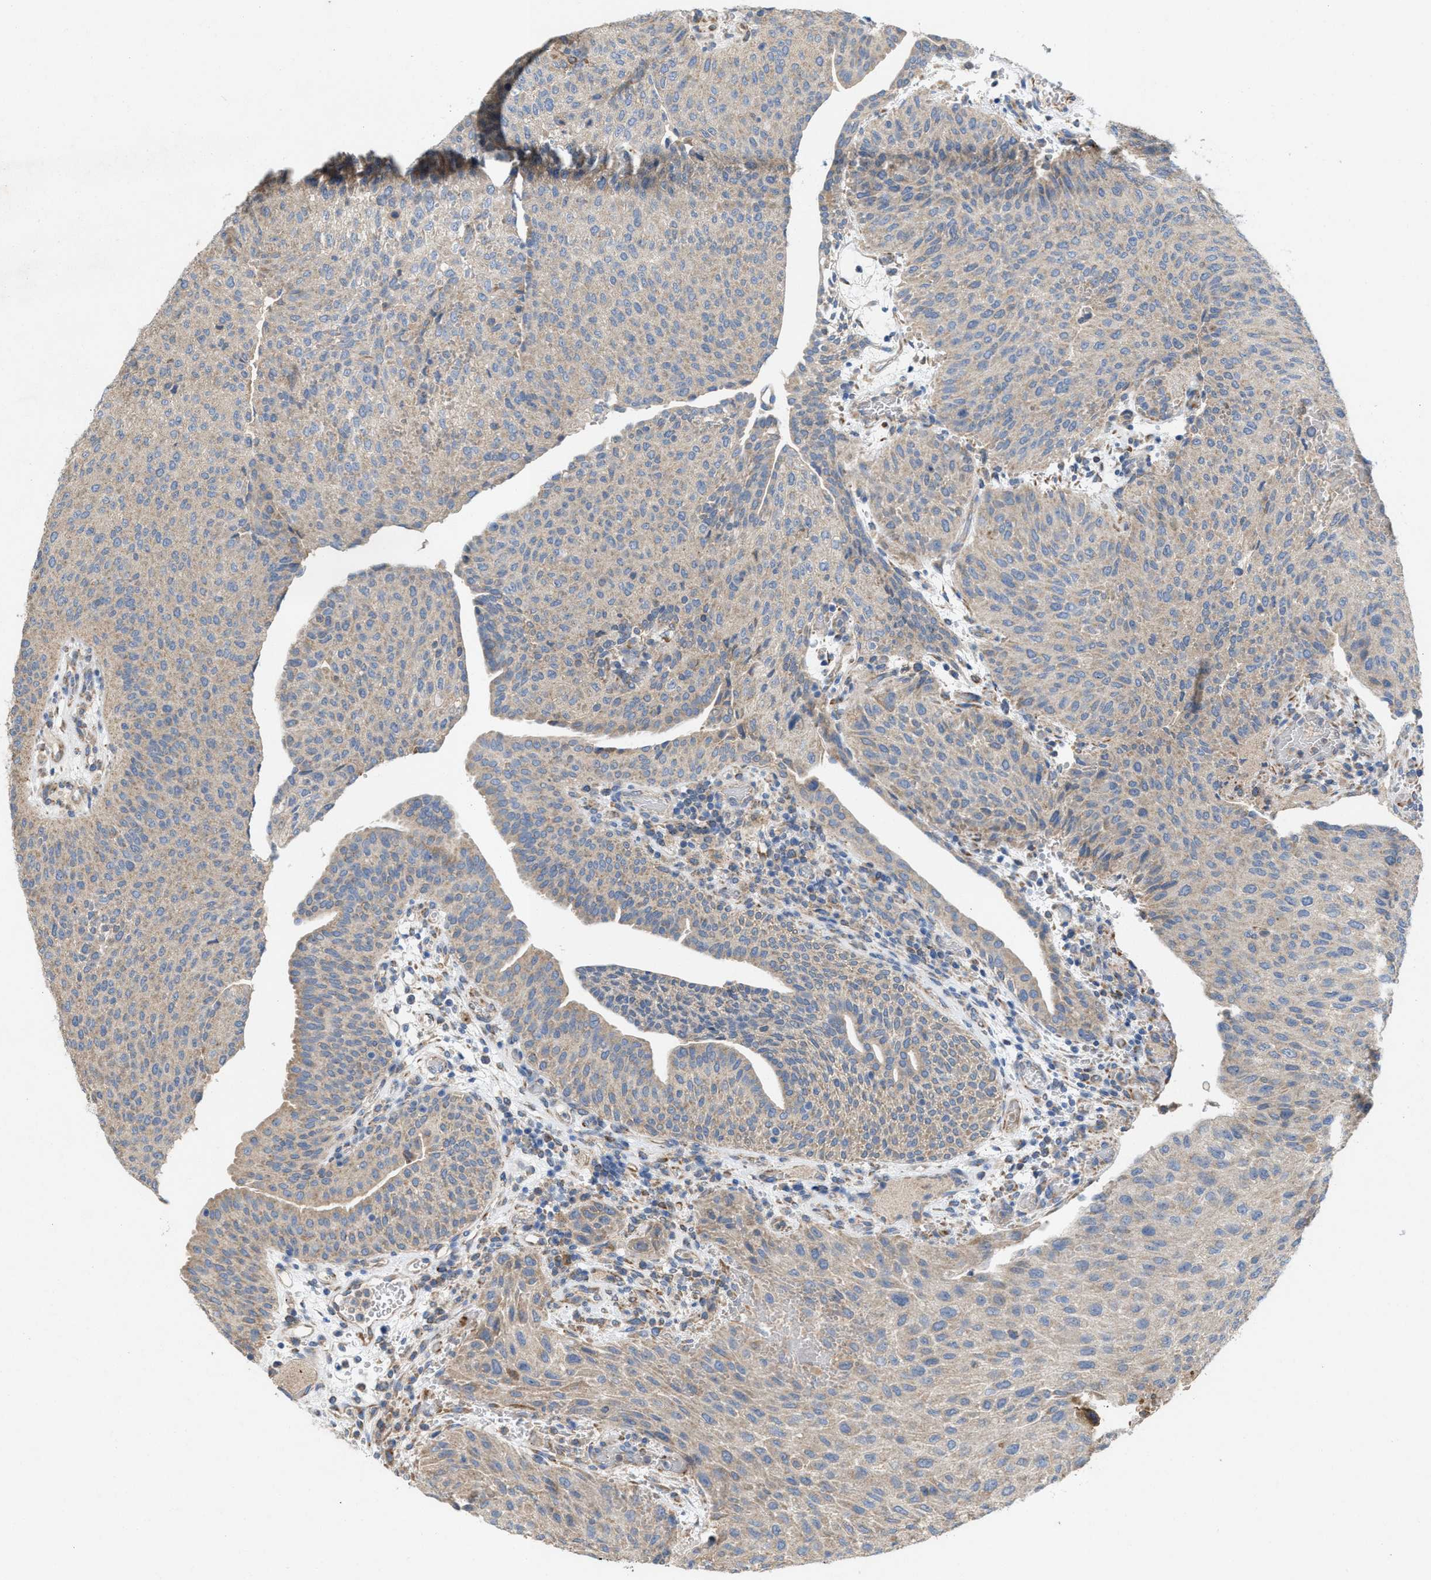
{"staining": {"intensity": "weak", "quantity": "<25%", "location": "cytoplasmic/membranous"}, "tissue": "urothelial cancer", "cell_type": "Tumor cells", "image_type": "cancer", "snomed": [{"axis": "morphology", "description": "Urothelial carcinoma, Low grade"}, {"axis": "morphology", "description": "Urothelial carcinoma, High grade"}, {"axis": "topography", "description": "Urinary bladder"}], "caption": "DAB (3,3'-diaminobenzidine) immunohistochemical staining of human urothelial cancer exhibits no significant positivity in tumor cells.", "gene": "DYNC2I1", "patient": {"sex": "male", "age": 35}}